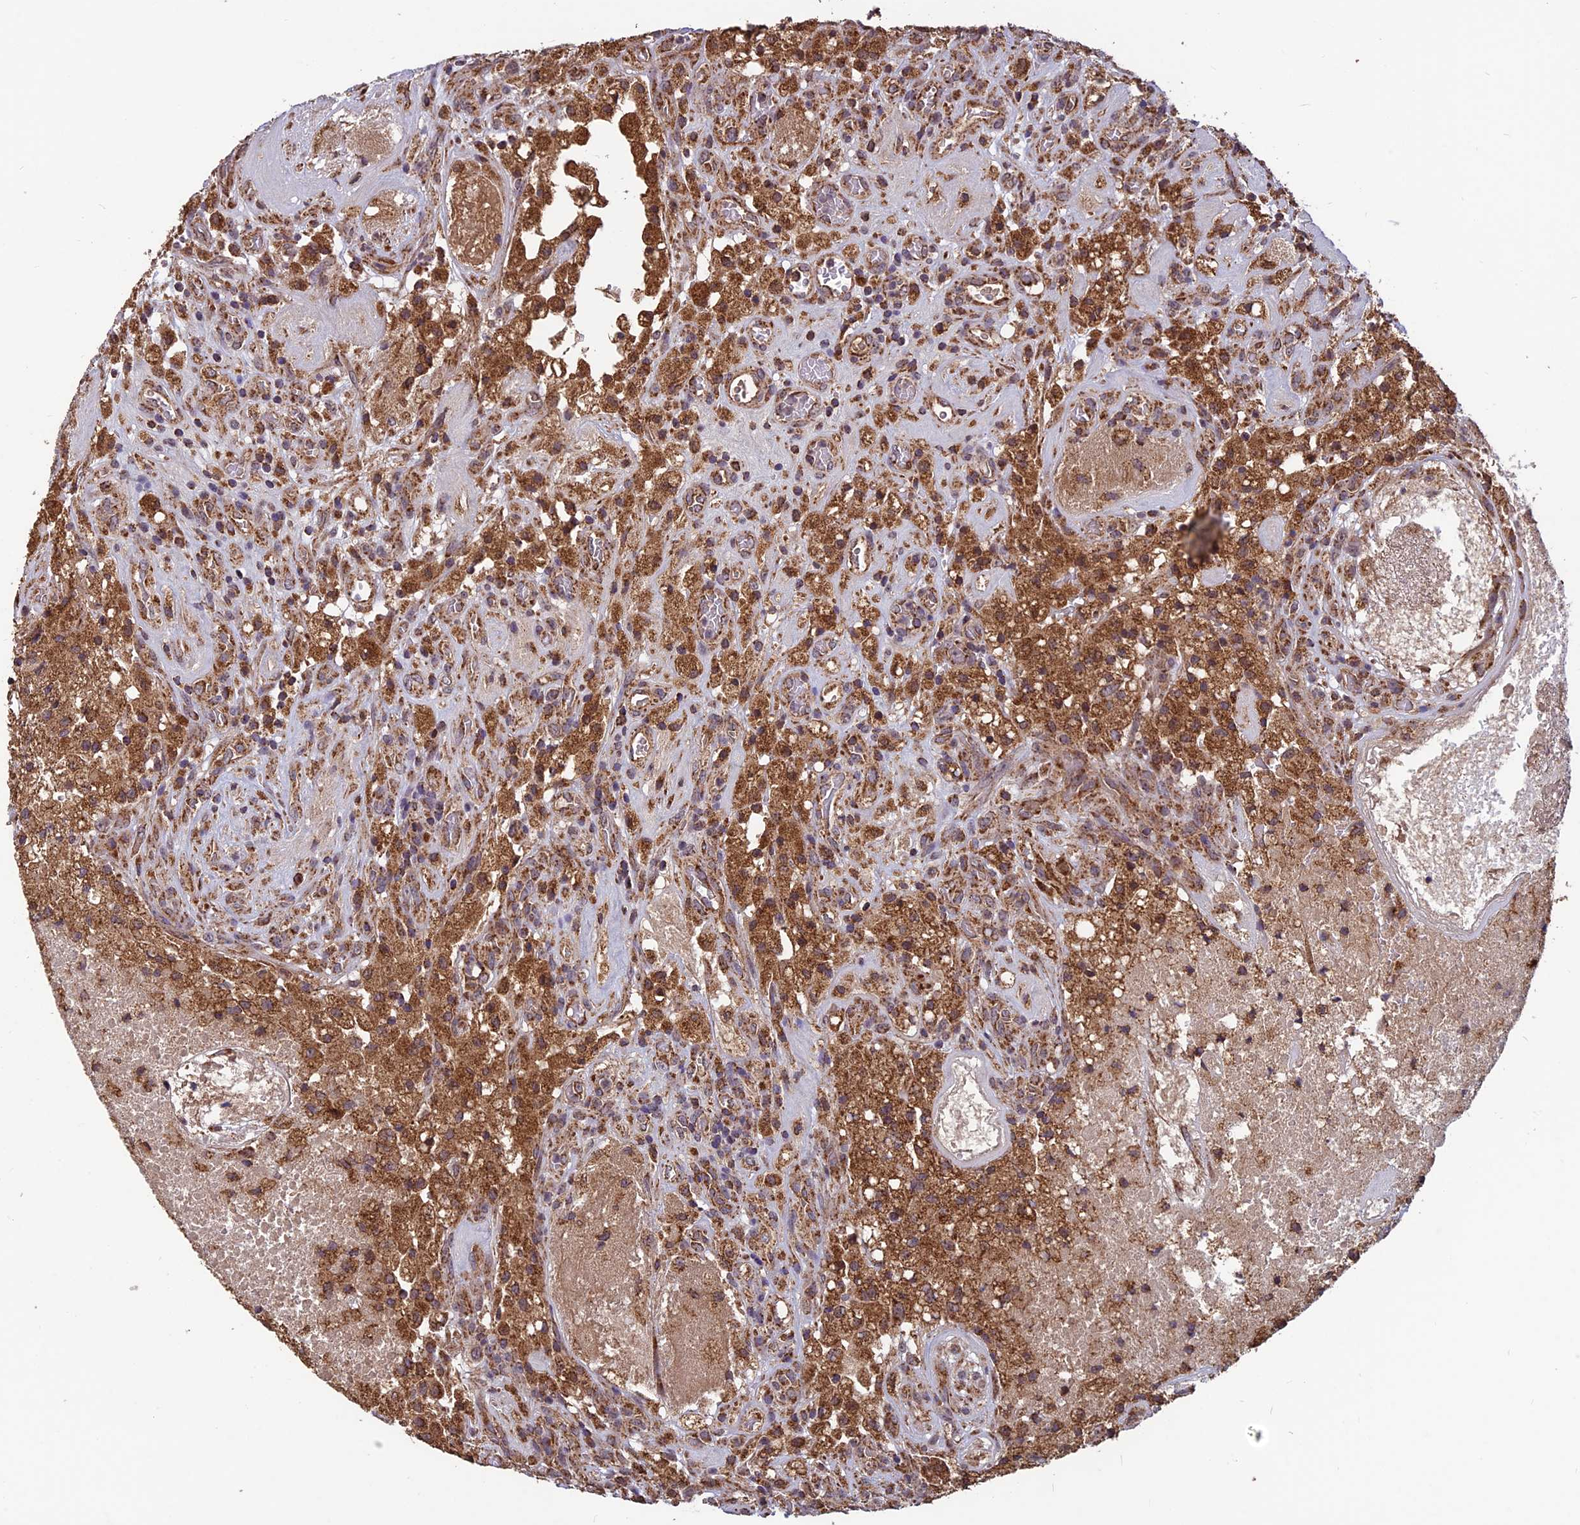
{"staining": {"intensity": "moderate", "quantity": ">75%", "location": "cytoplasmic/membranous"}, "tissue": "glioma", "cell_type": "Tumor cells", "image_type": "cancer", "snomed": [{"axis": "morphology", "description": "Glioma, malignant, High grade"}, {"axis": "topography", "description": "Brain"}], "caption": "IHC histopathology image of malignant glioma (high-grade) stained for a protein (brown), which demonstrates medium levels of moderate cytoplasmic/membranous staining in approximately >75% of tumor cells.", "gene": "CCDC15", "patient": {"sex": "male", "age": 76}}